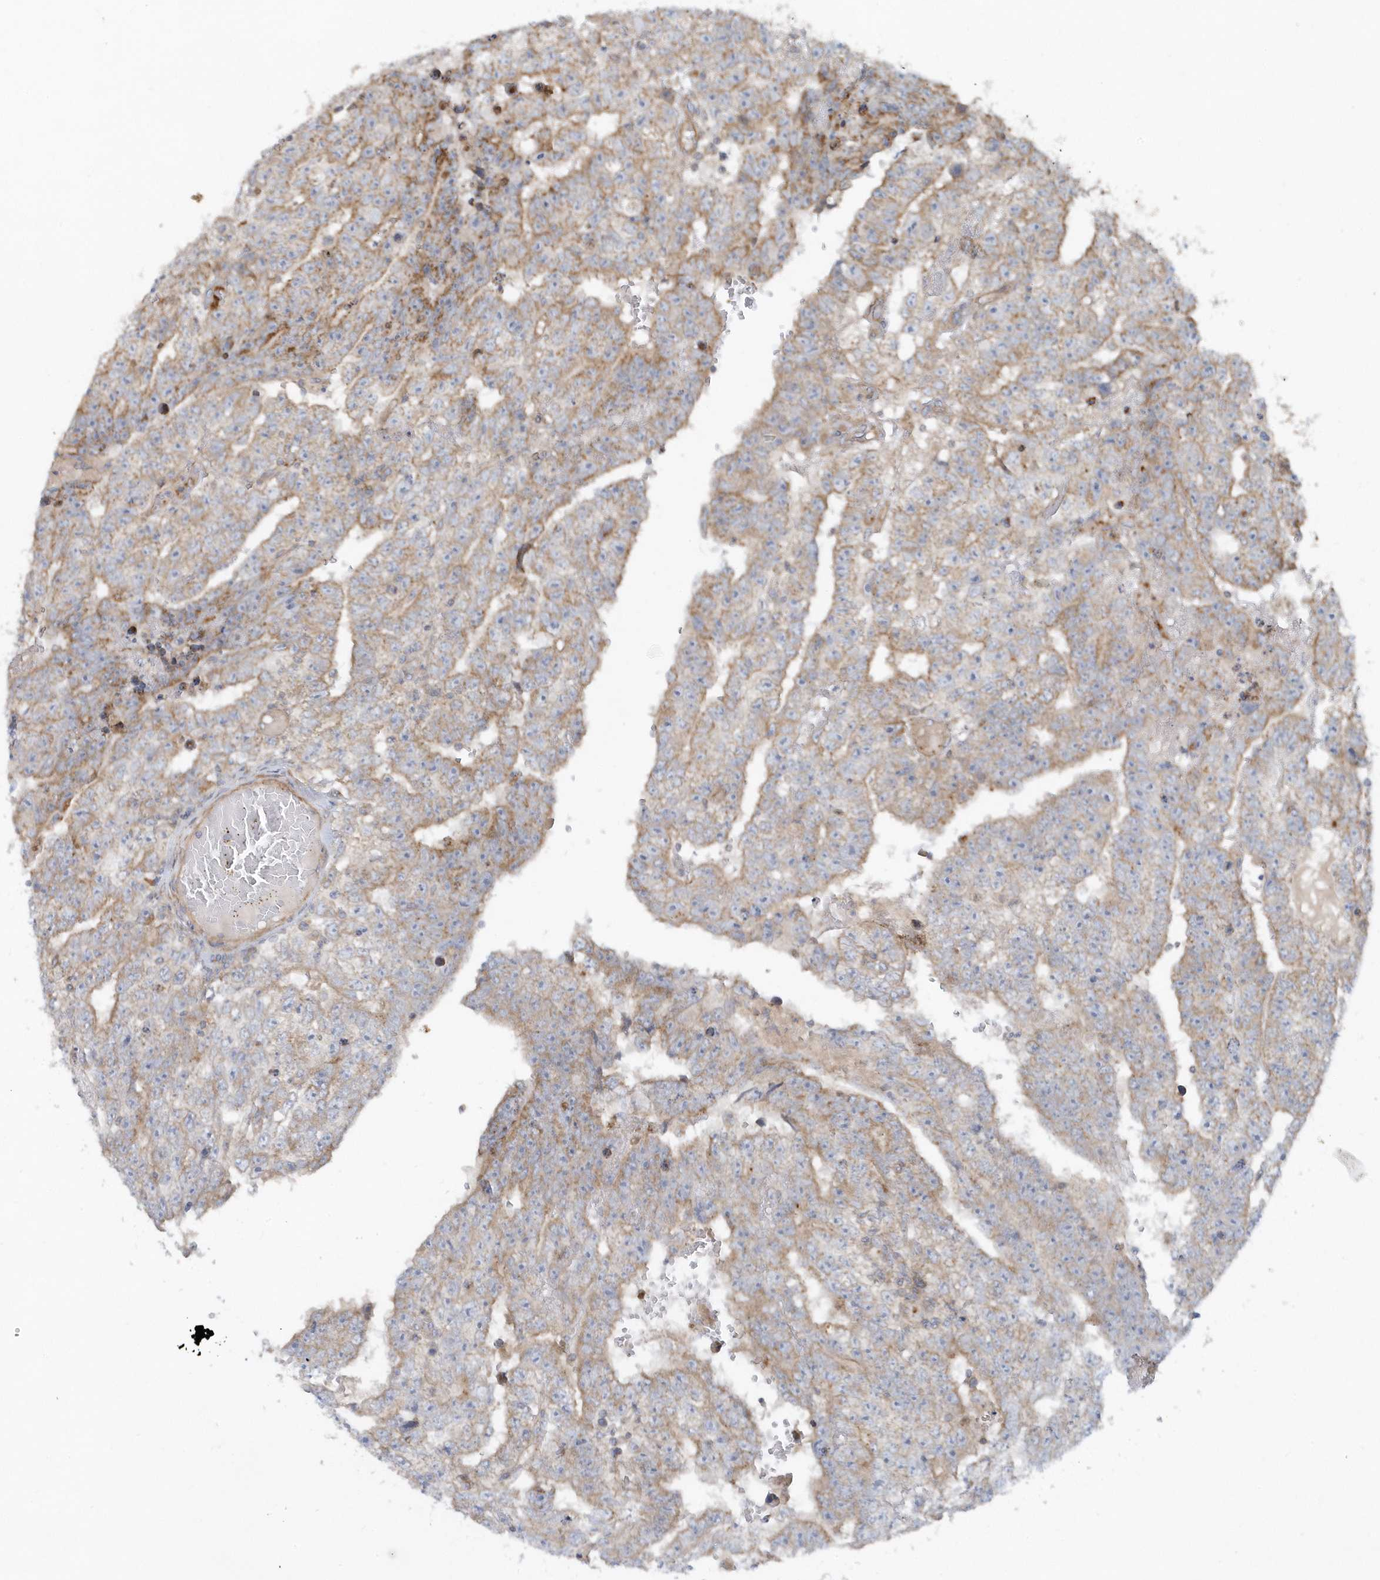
{"staining": {"intensity": "moderate", "quantity": "<25%", "location": "cytoplasmic/membranous"}, "tissue": "testis cancer", "cell_type": "Tumor cells", "image_type": "cancer", "snomed": [{"axis": "morphology", "description": "Carcinoma, Embryonal, NOS"}, {"axis": "topography", "description": "Testis"}], "caption": "High-magnification brightfield microscopy of testis cancer stained with DAB (brown) and counterstained with hematoxylin (blue). tumor cells exhibit moderate cytoplasmic/membranous staining is appreciated in approximately<25% of cells.", "gene": "LEXM", "patient": {"sex": "male", "age": 25}}